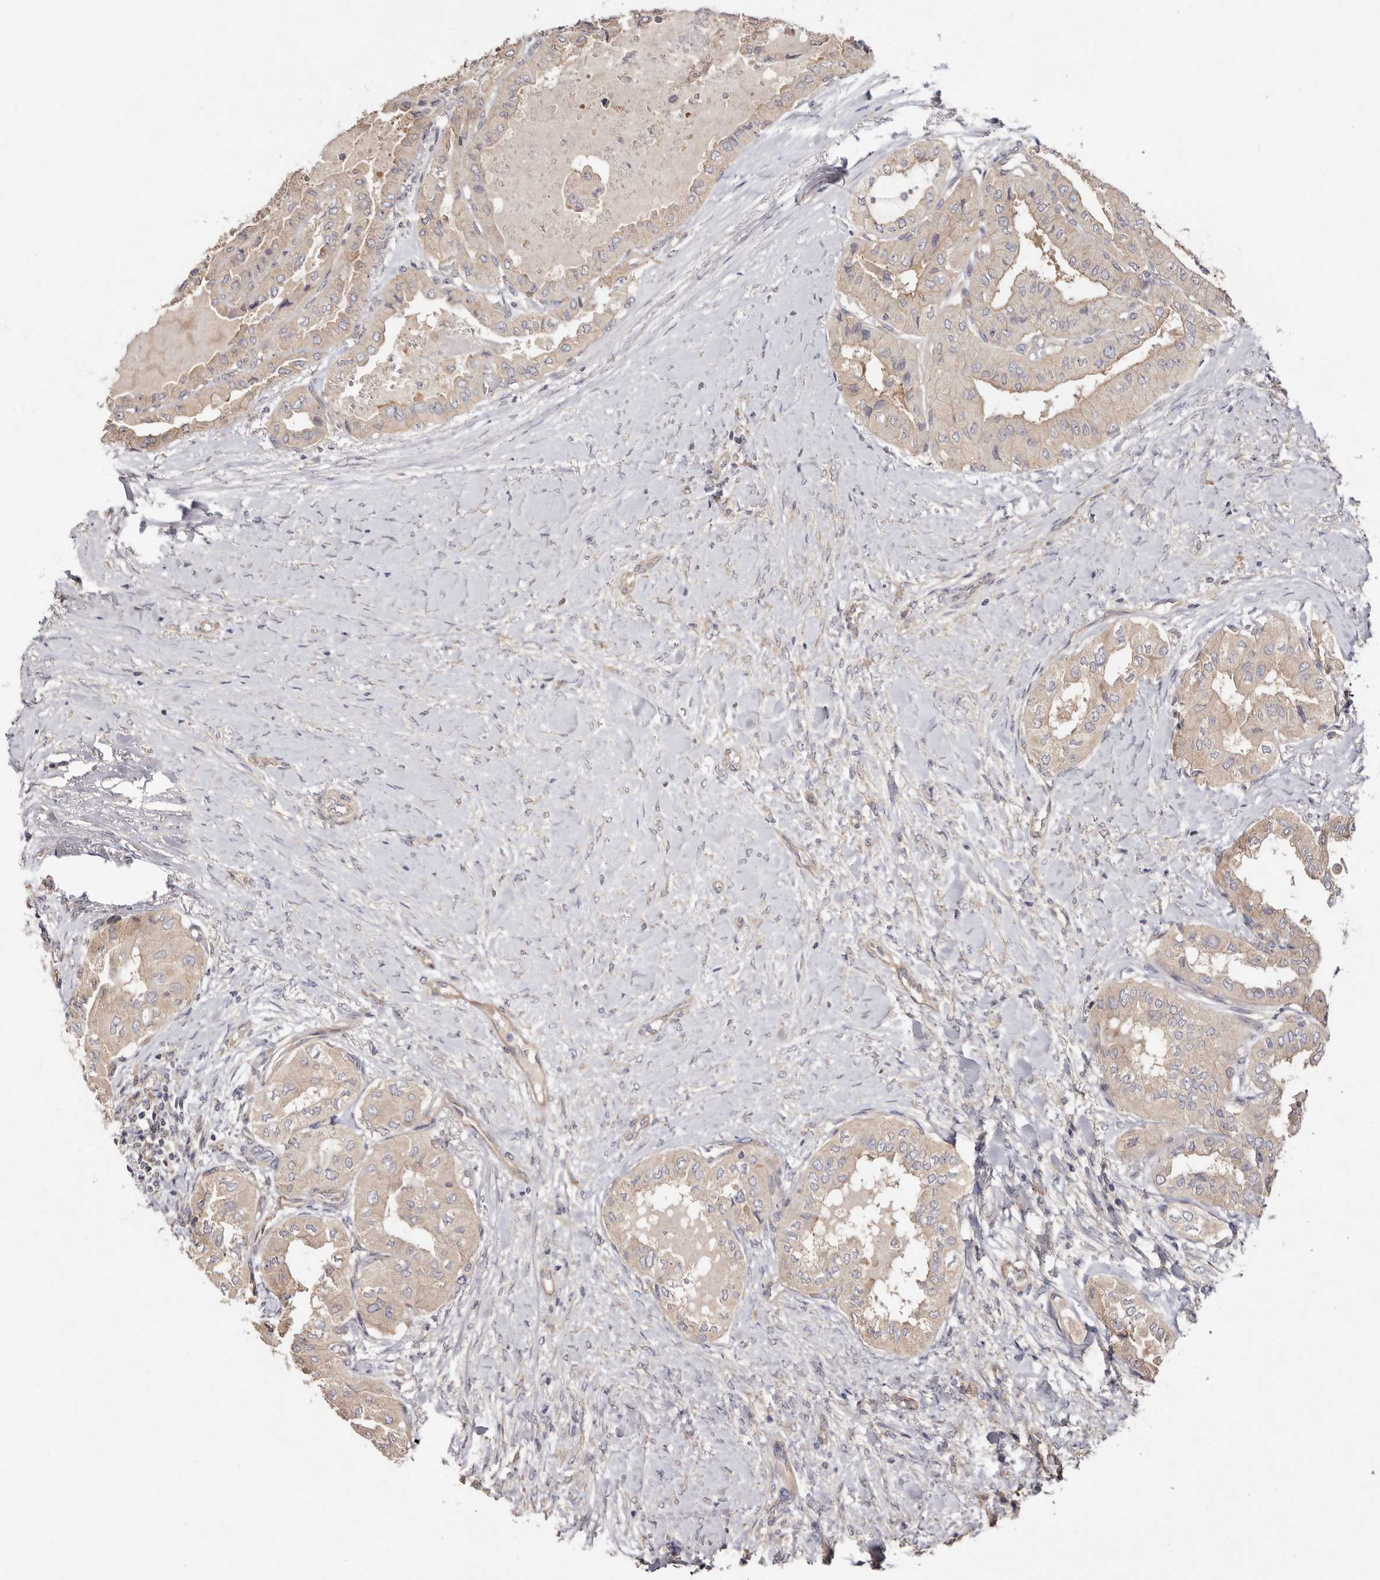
{"staining": {"intensity": "weak", "quantity": ">75%", "location": "cytoplasmic/membranous"}, "tissue": "thyroid cancer", "cell_type": "Tumor cells", "image_type": "cancer", "snomed": [{"axis": "morphology", "description": "Papillary adenocarcinoma, NOS"}, {"axis": "topography", "description": "Thyroid gland"}], "caption": "Weak cytoplasmic/membranous staining is identified in about >75% of tumor cells in thyroid cancer.", "gene": "FAM167B", "patient": {"sex": "female", "age": 59}}